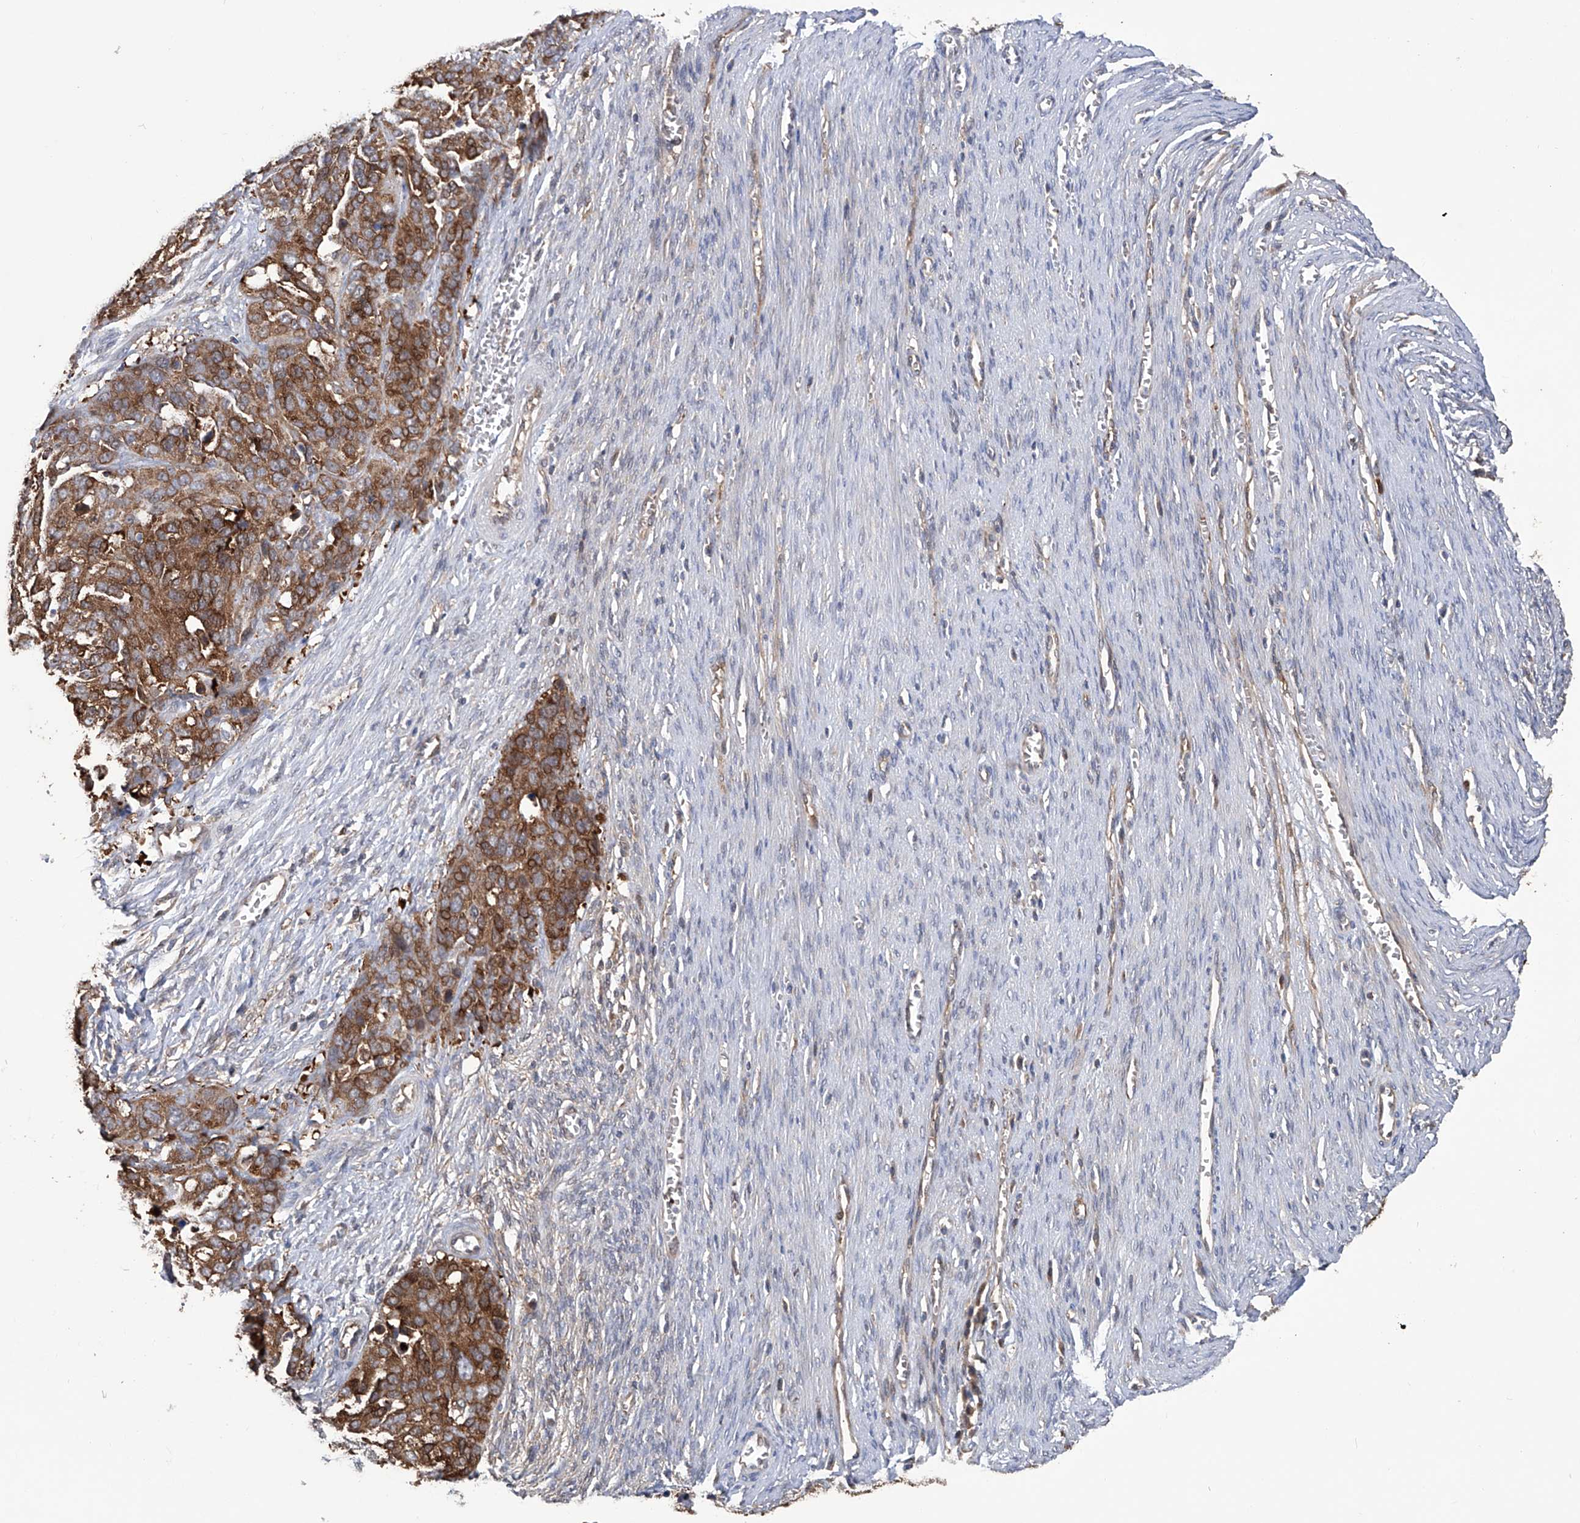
{"staining": {"intensity": "moderate", "quantity": ">75%", "location": "cytoplasmic/membranous"}, "tissue": "ovarian cancer", "cell_type": "Tumor cells", "image_type": "cancer", "snomed": [{"axis": "morphology", "description": "Cystadenocarcinoma, serous, NOS"}, {"axis": "topography", "description": "Ovary"}], "caption": "High-power microscopy captured an immunohistochemistry micrograph of ovarian cancer, revealing moderate cytoplasmic/membranous staining in approximately >75% of tumor cells.", "gene": "NUDT17", "patient": {"sex": "female", "age": 44}}